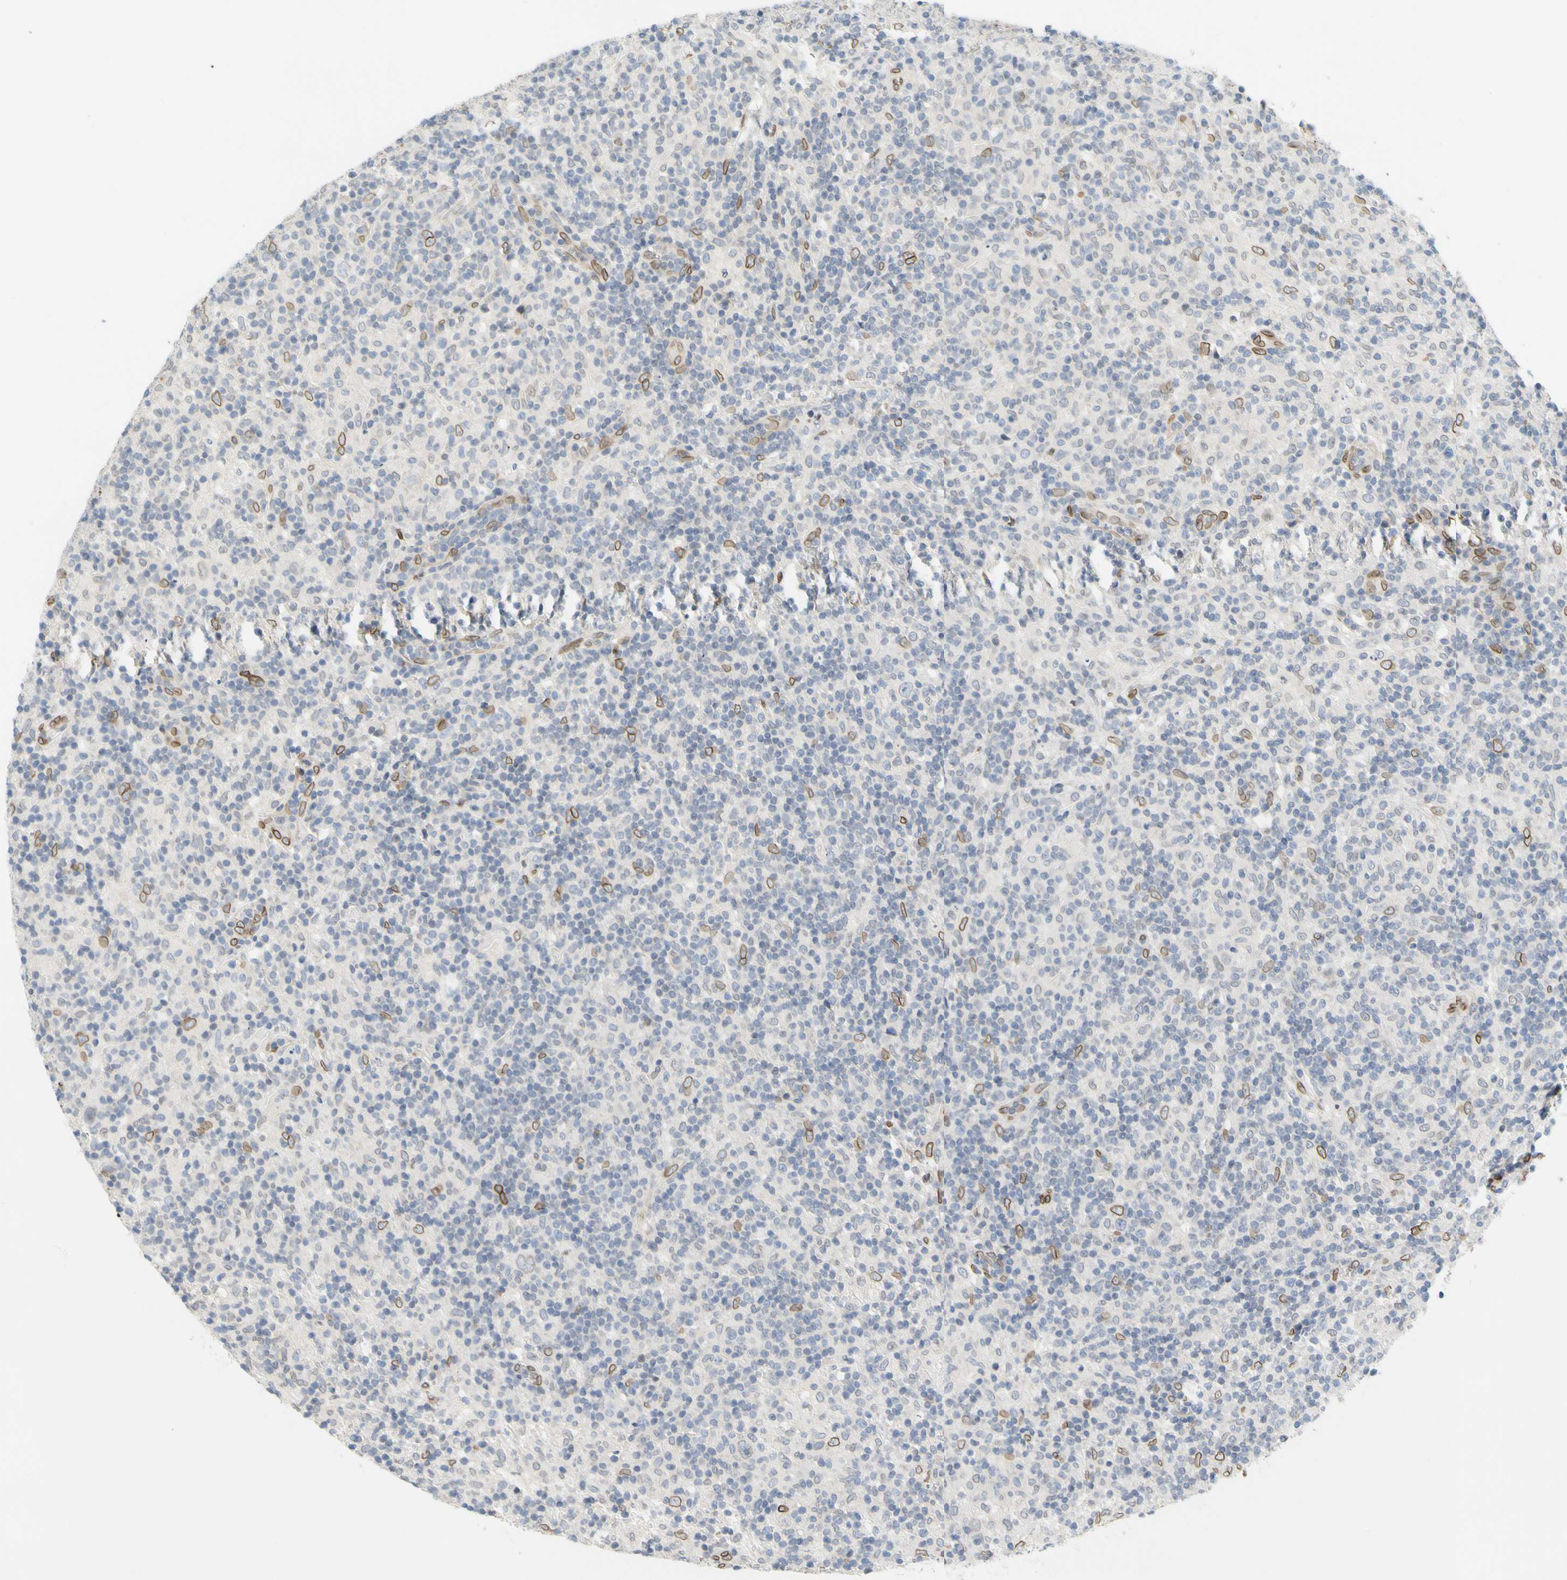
{"staining": {"intensity": "negative", "quantity": "none", "location": "none"}, "tissue": "lymphoma", "cell_type": "Tumor cells", "image_type": "cancer", "snomed": [{"axis": "morphology", "description": "Hodgkin's disease, NOS"}, {"axis": "topography", "description": "Lymph node"}], "caption": "The histopathology image shows no staining of tumor cells in lymphoma.", "gene": "SUN1", "patient": {"sex": "male", "age": 70}}